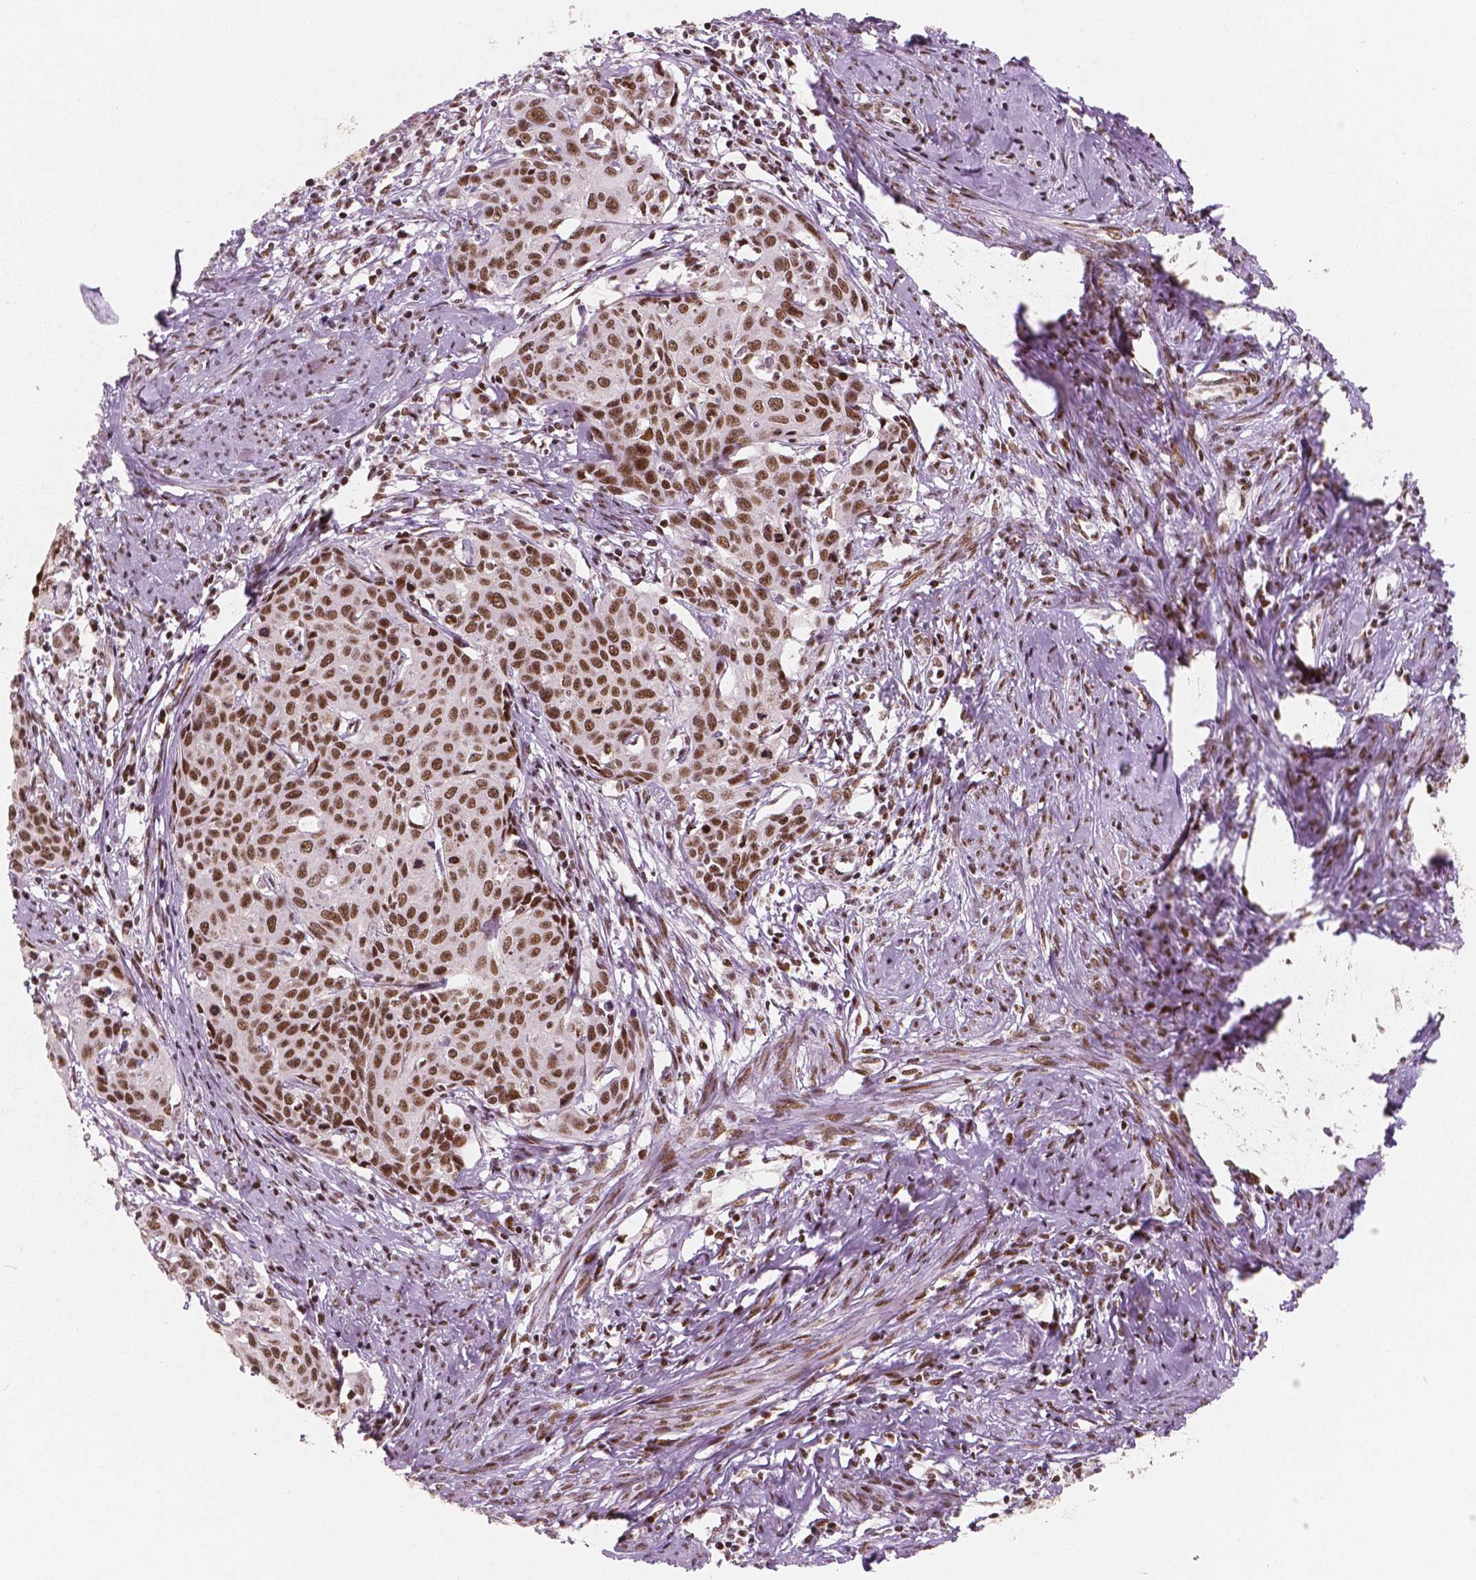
{"staining": {"intensity": "strong", "quantity": ">75%", "location": "nuclear"}, "tissue": "cervical cancer", "cell_type": "Tumor cells", "image_type": "cancer", "snomed": [{"axis": "morphology", "description": "Squamous cell carcinoma, NOS"}, {"axis": "topography", "description": "Cervix"}], "caption": "Cervical cancer (squamous cell carcinoma) tissue demonstrates strong nuclear staining in approximately >75% of tumor cells (DAB (3,3'-diaminobenzidine) IHC with brightfield microscopy, high magnification).", "gene": "BRD4", "patient": {"sex": "female", "age": 62}}